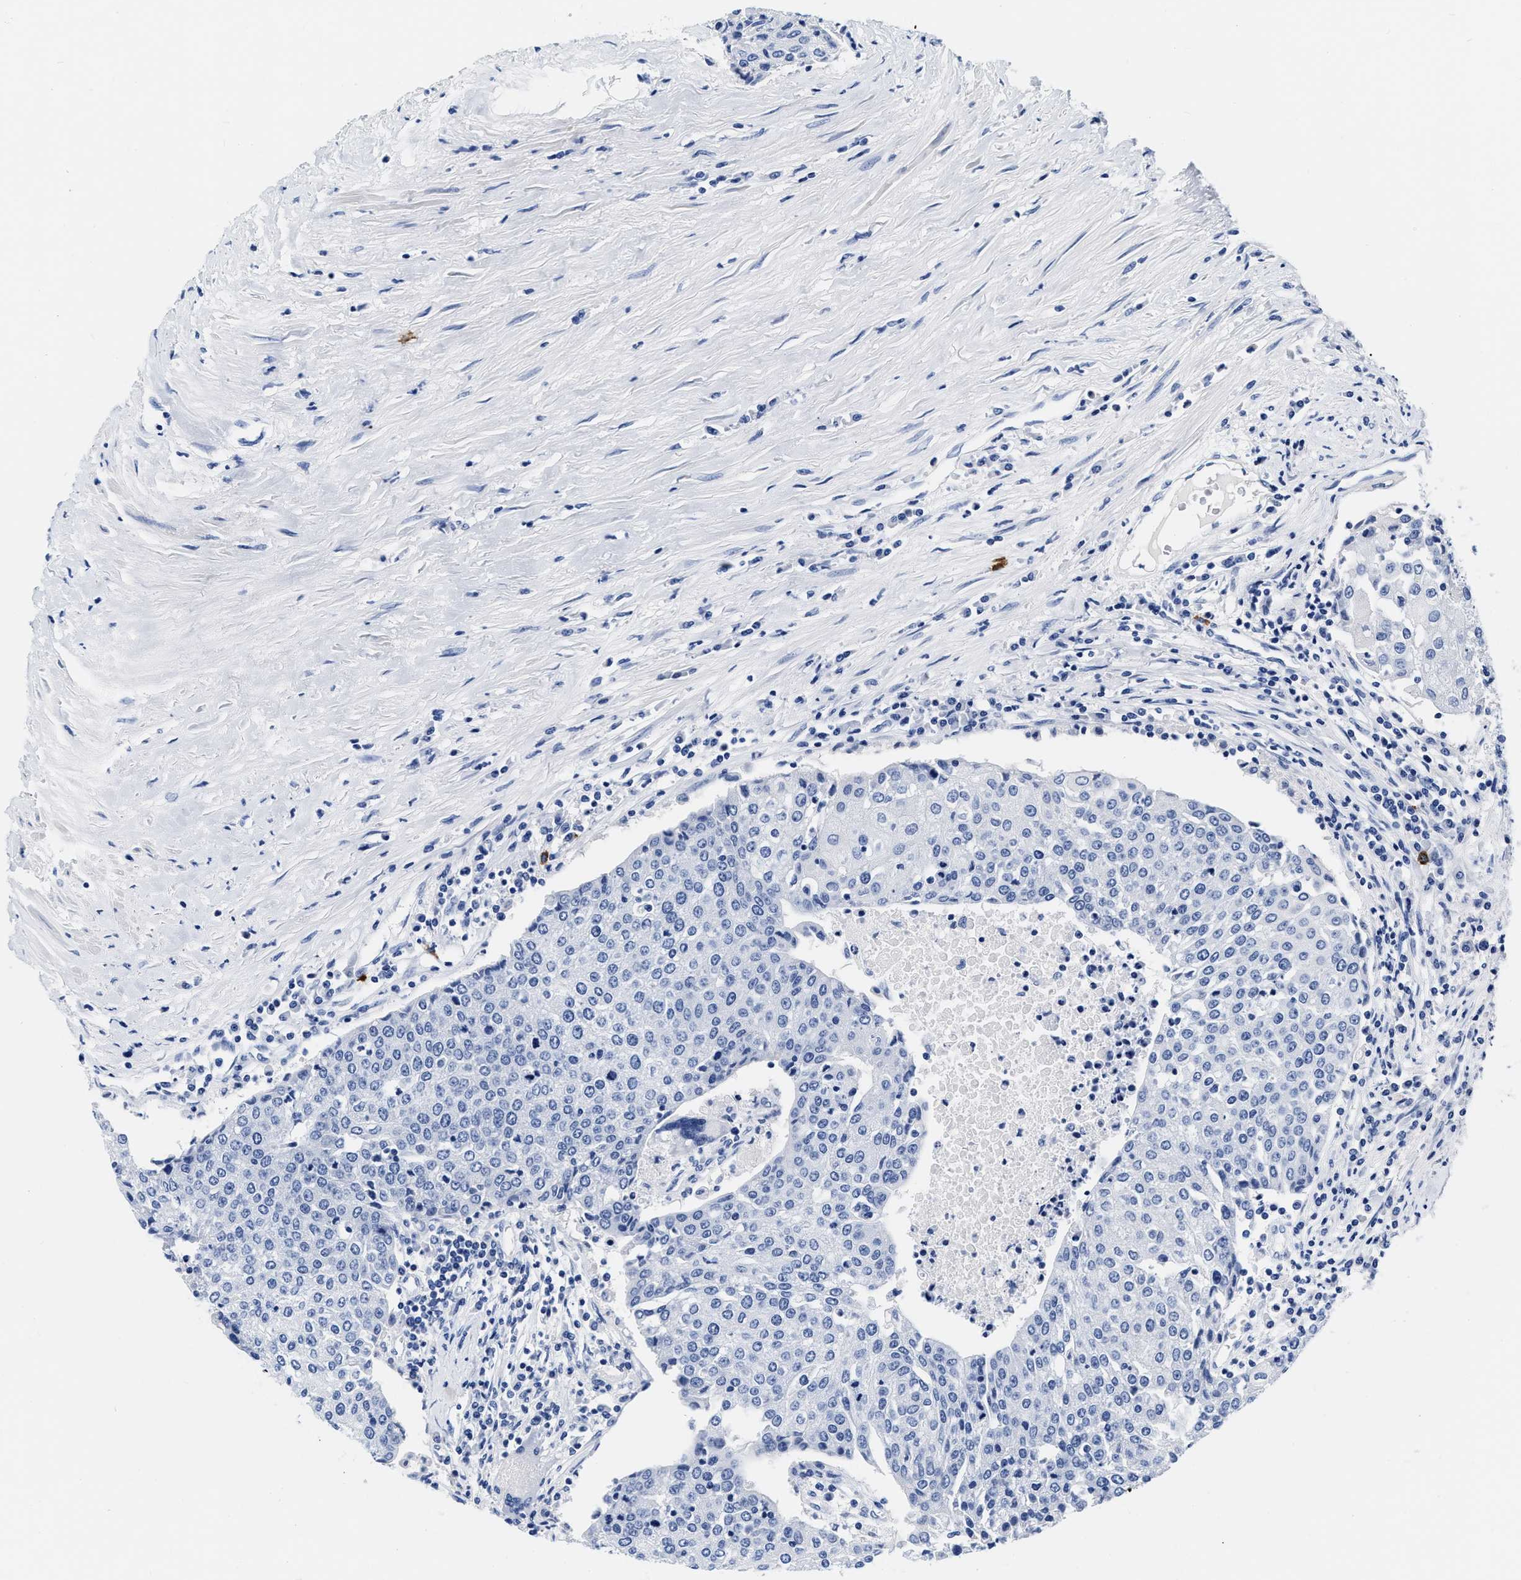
{"staining": {"intensity": "negative", "quantity": "none", "location": "none"}, "tissue": "urothelial cancer", "cell_type": "Tumor cells", "image_type": "cancer", "snomed": [{"axis": "morphology", "description": "Urothelial carcinoma, High grade"}, {"axis": "topography", "description": "Urinary bladder"}], "caption": "High power microscopy photomicrograph of an immunohistochemistry image of urothelial cancer, revealing no significant expression in tumor cells.", "gene": "CER1", "patient": {"sex": "female", "age": 85}}